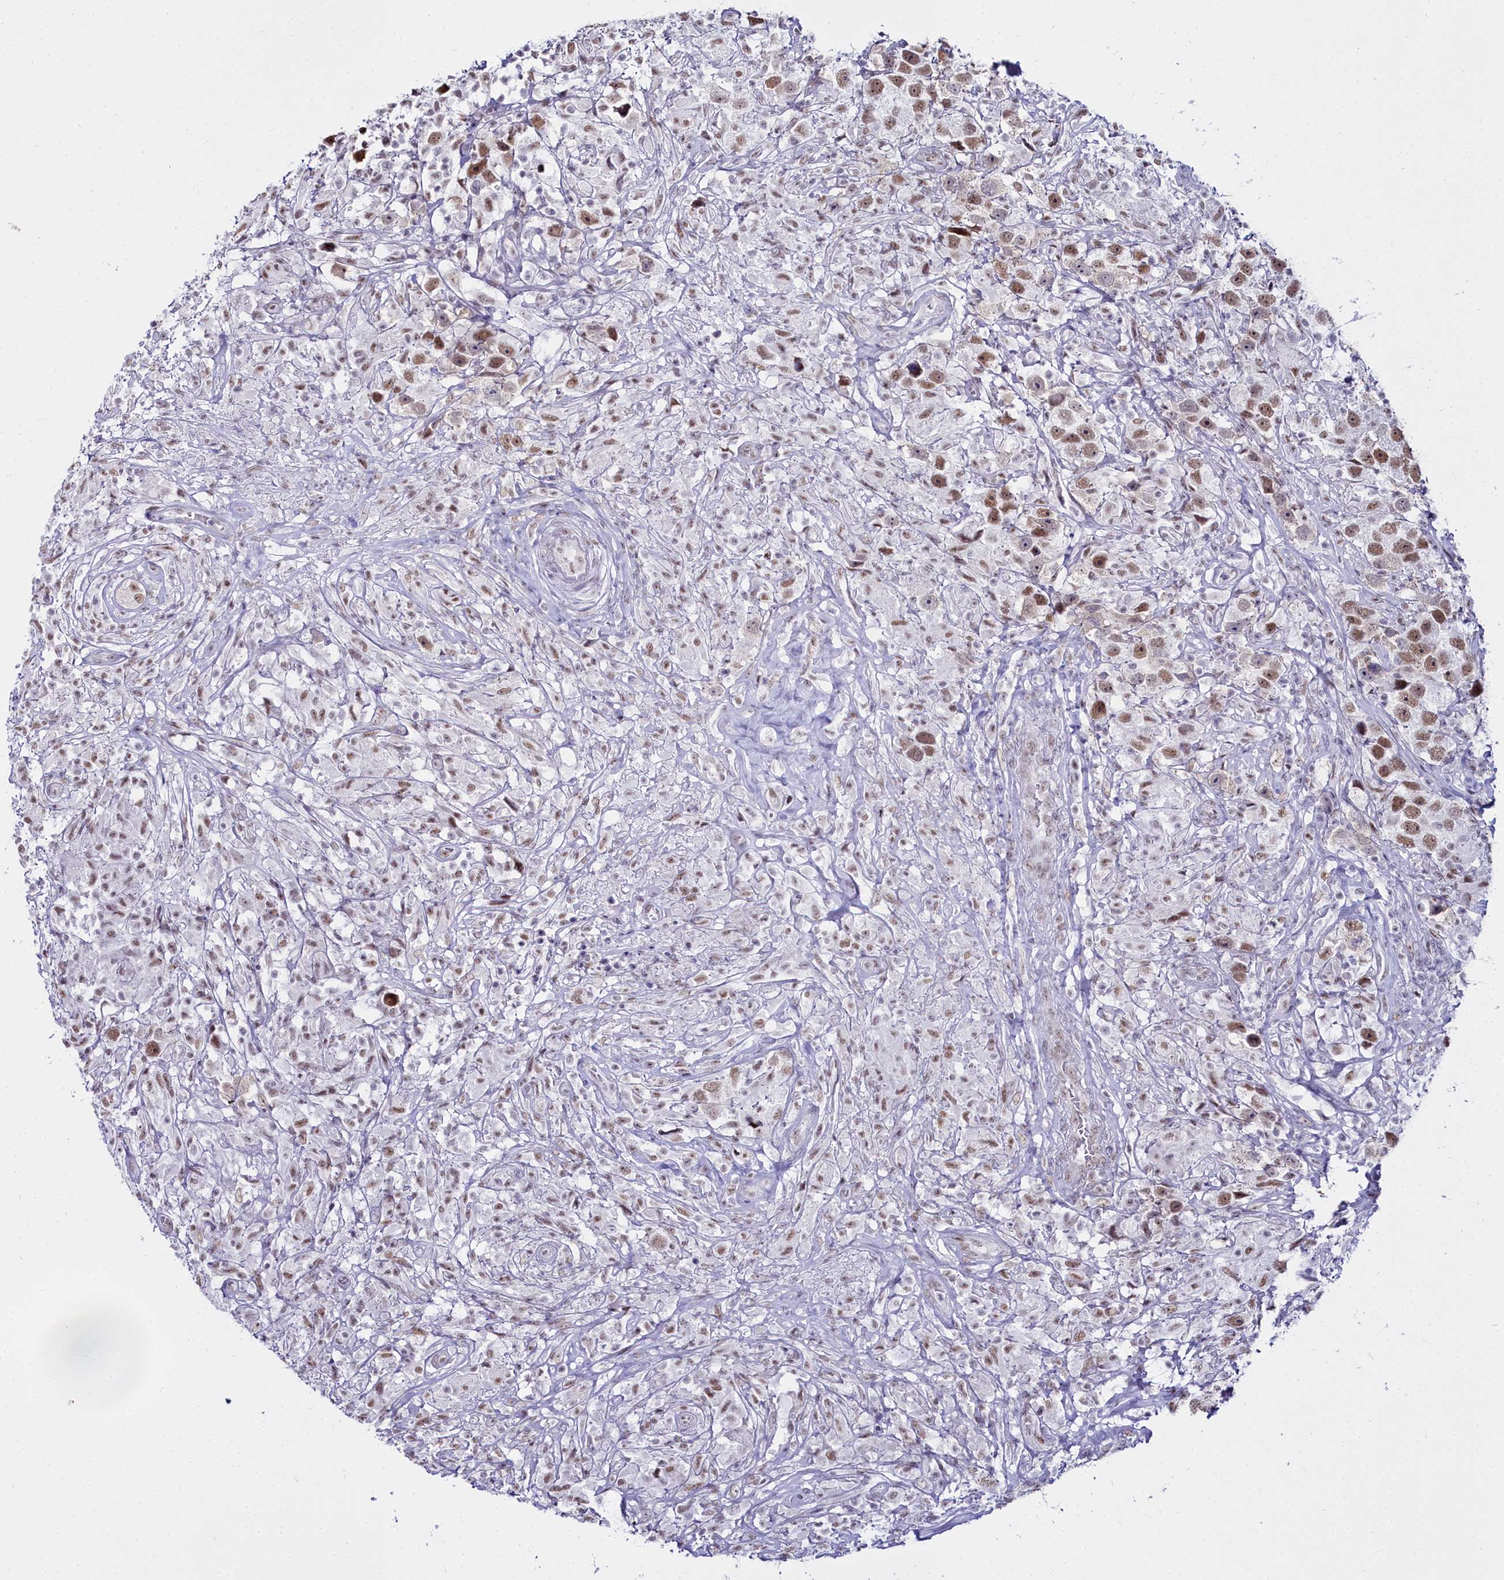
{"staining": {"intensity": "moderate", "quantity": ">75%", "location": "nuclear"}, "tissue": "testis cancer", "cell_type": "Tumor cells", "image_type": "cancer", "snomed": [{"axis": "morphology", "description": "Seminoma, NOS"}, {"axis": "topography", "description": "Testis"}], "caption": "This photomicrograph shows immunohistochemistry (IHC) staining of human testis cancer (seminoma), with medium moderate nuclear positivity in about >75% of tumor cells.", "gene": "RBM12", "patient": {"sex": "male", "age": 49}}